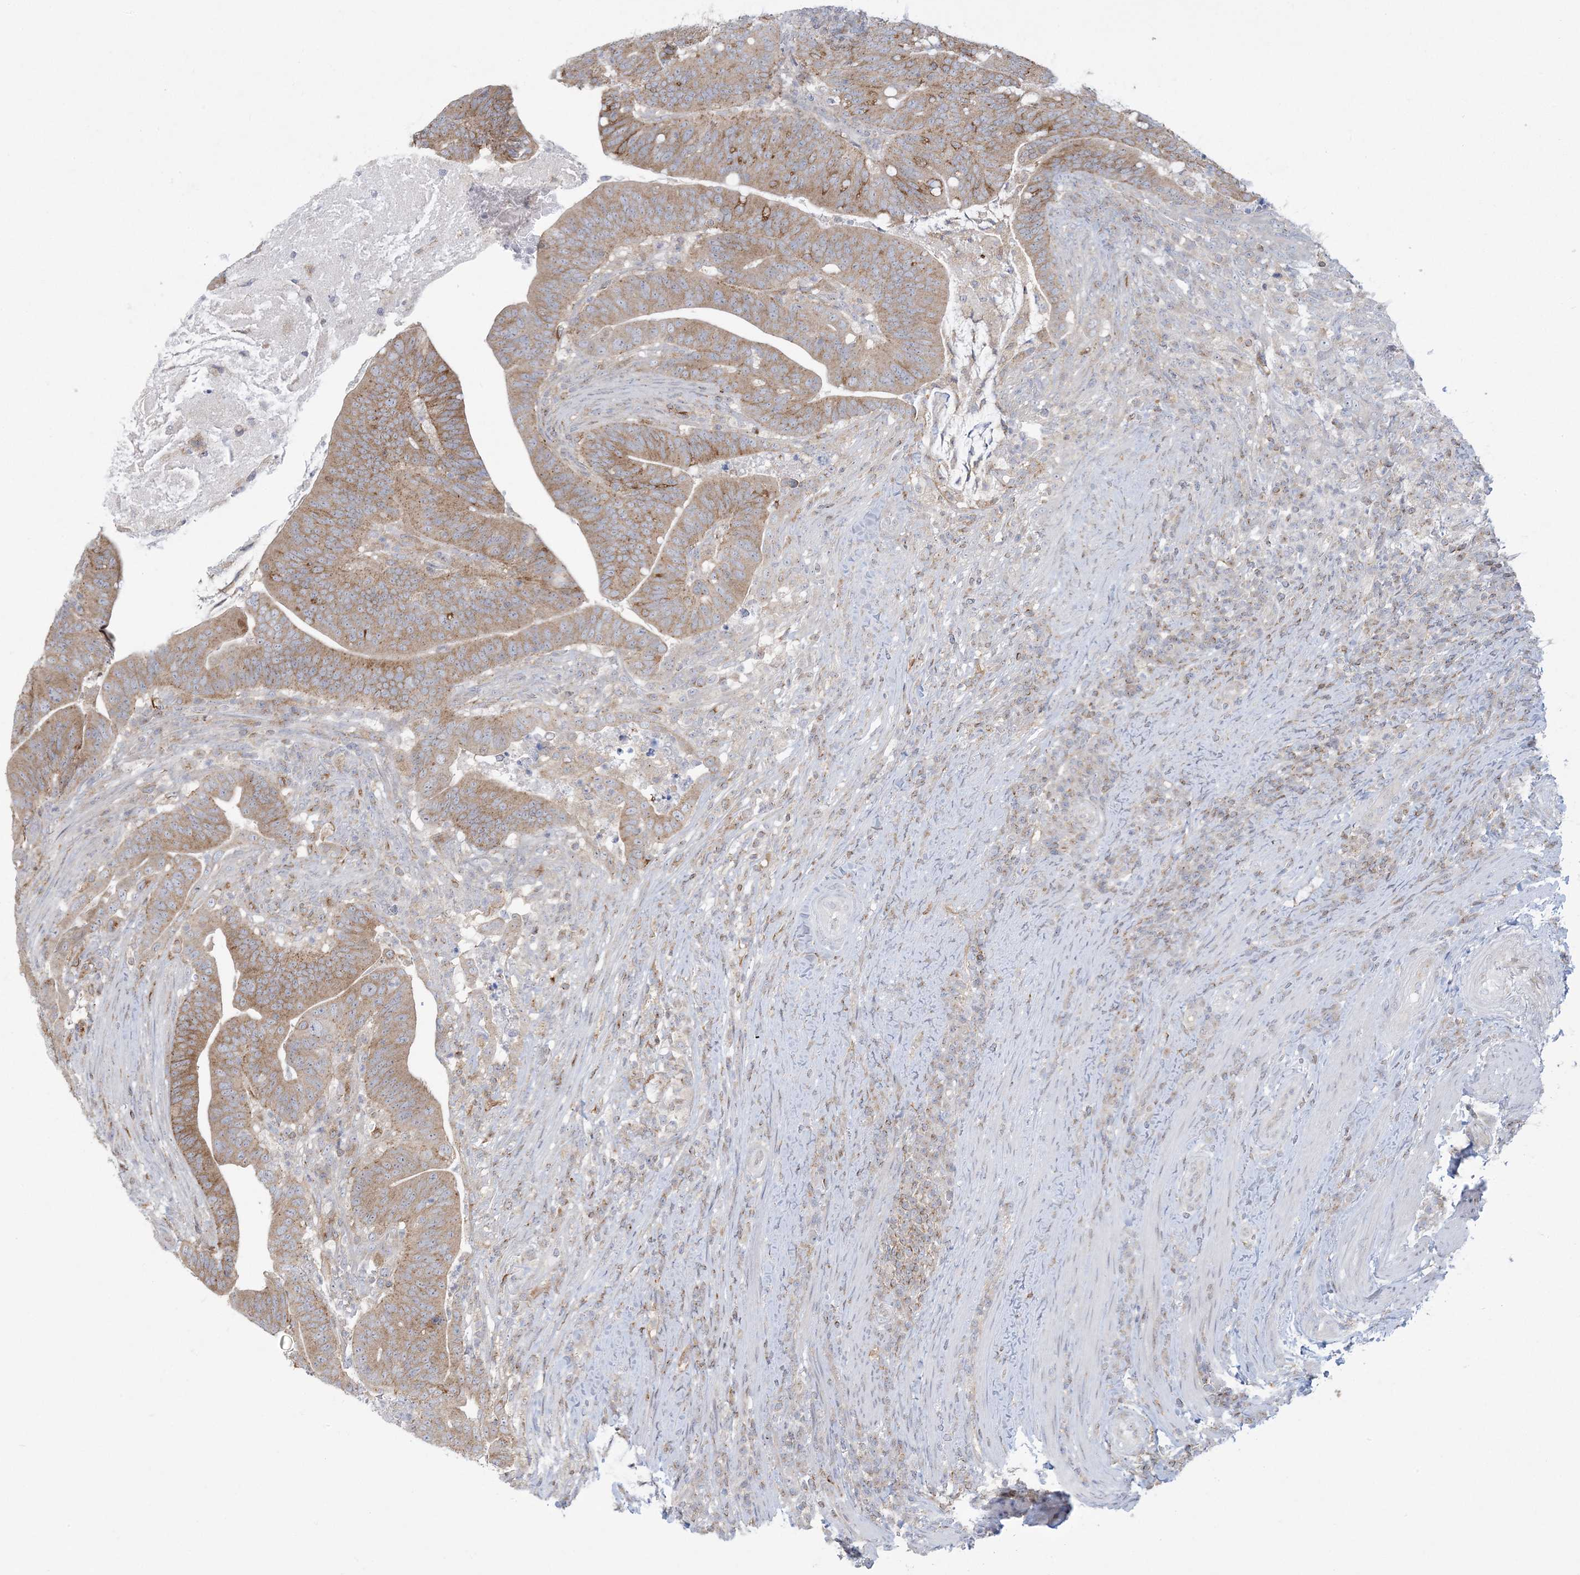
{"staining": {"intensity": "moderate", "quantity": ">75%", "location": "cytoplasmic/membranous"}, "tissue": "colorectal cancer", "cell_type": "Tumor cells", "image_type": "cancer", "snomed": [{"axis": "morphology", "description": "Adenocarcinoma, NOS"}, {"axis": "topography", "description": "Colon"}], "caption": "Human adenocarcinoma (colorectal) stained with a brown dye demonstrates moderate cytoplasmic/membranous positive positivity in approximately >75% of tumor cells.", "gene": "SLAMF9", "patient": {"sex": "female", "age": 66}}